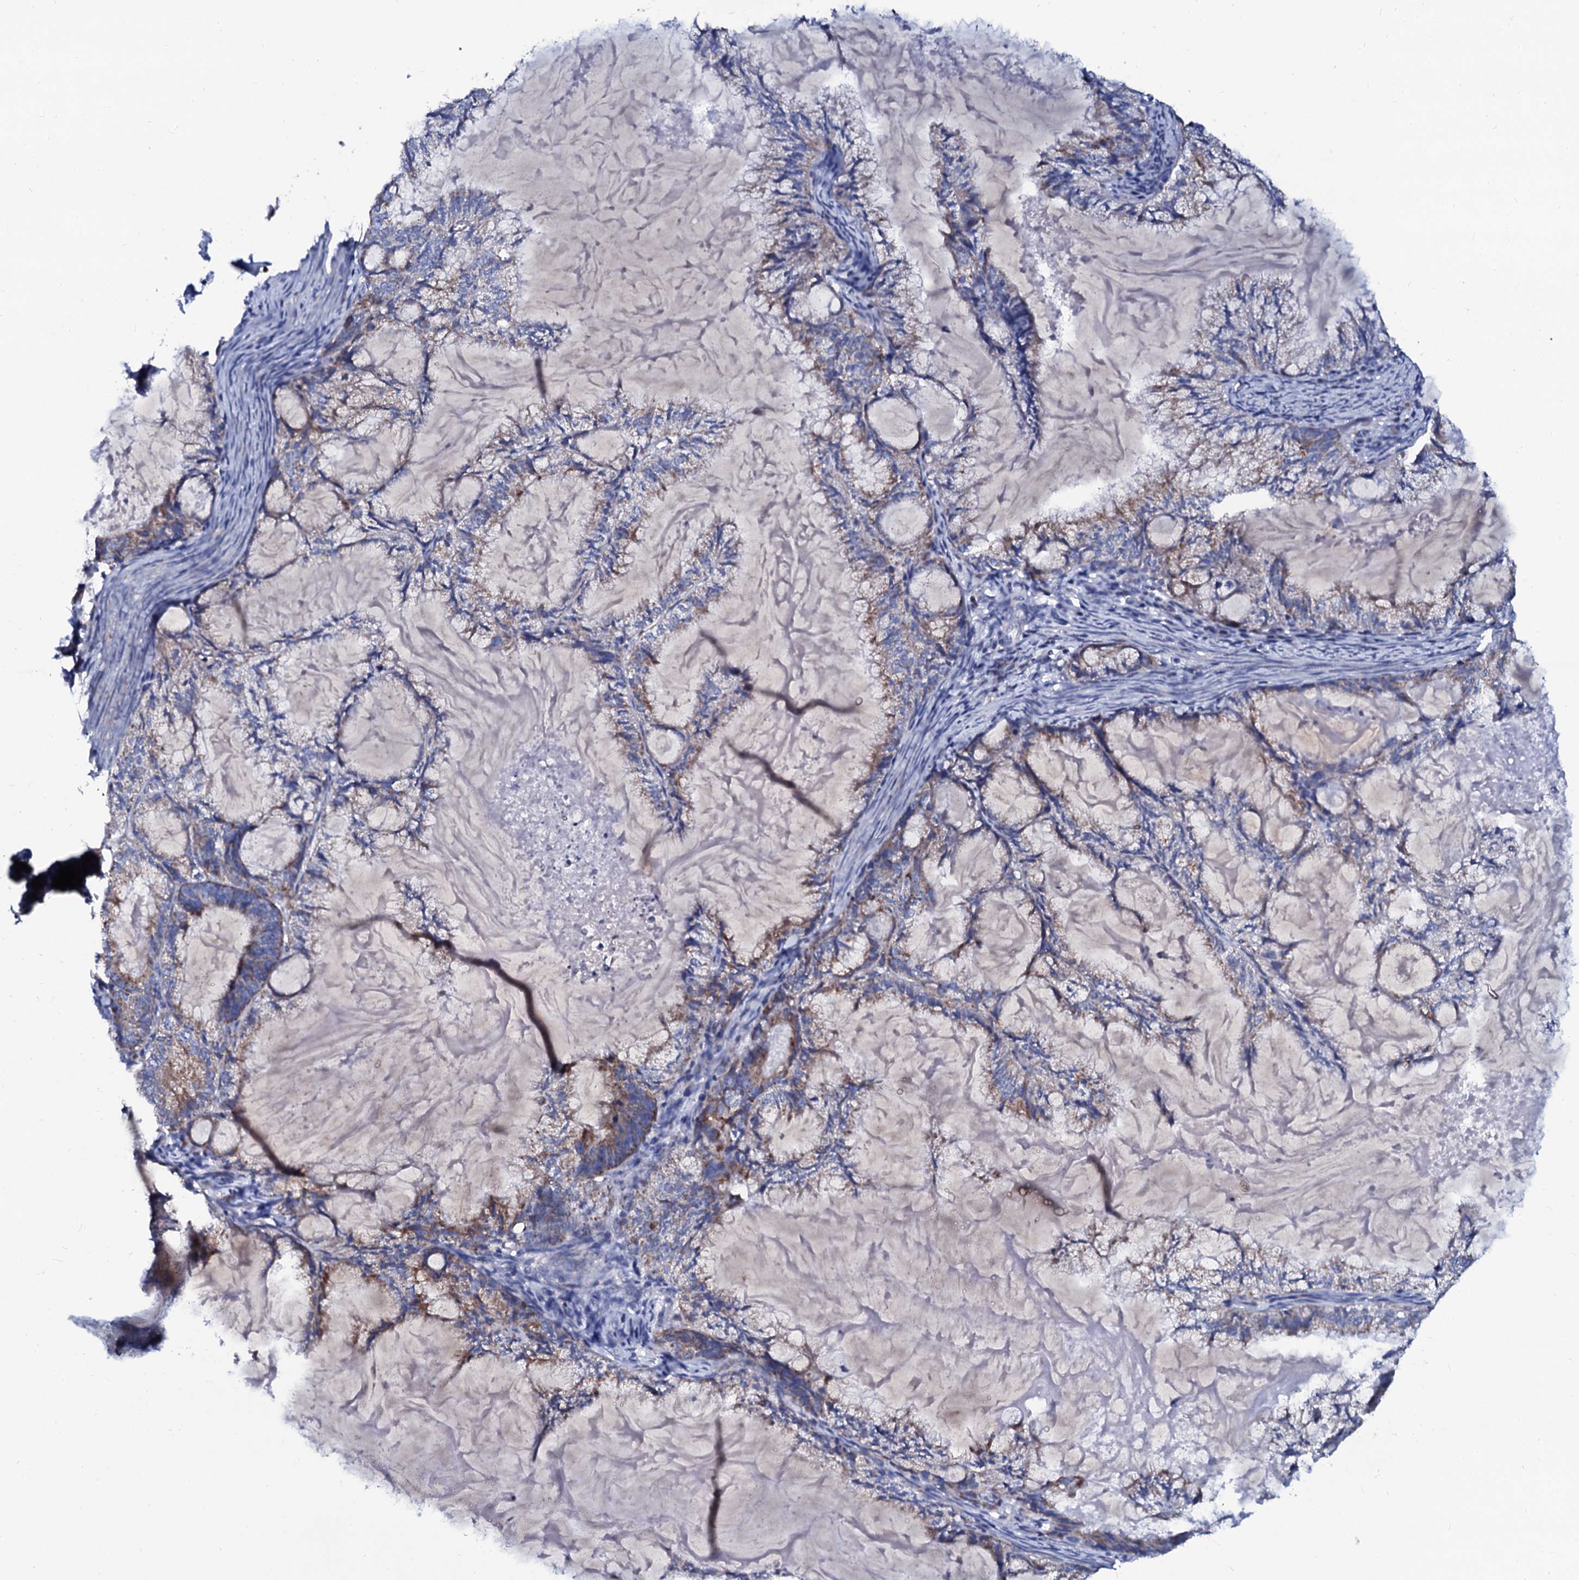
{"staining": {"intensity": "moderate", "quantity": "25%-75%", "location": "cytoplasmic/membranous"}, "tissue": "endometrial cancer", "cell_type": "Tumor cells", "image_type": "cancer", "snomed": [{"axis": "morphology", "description": "Adenocarcinoma, NOS"}, {"axis": "topography", "description": "Endometrium"}], "caption": "Immunohistochemistry (IHC) micrograph of adenocarcinoma (endometrial) stained for a protein (brown), which exhibits medium levels of moderate cytoplasmic/membranous positivity in approximately 25%-75% of tumor cells.", "gene": "SLC37A4", "patient": {"sex": "female", "age": 86}}